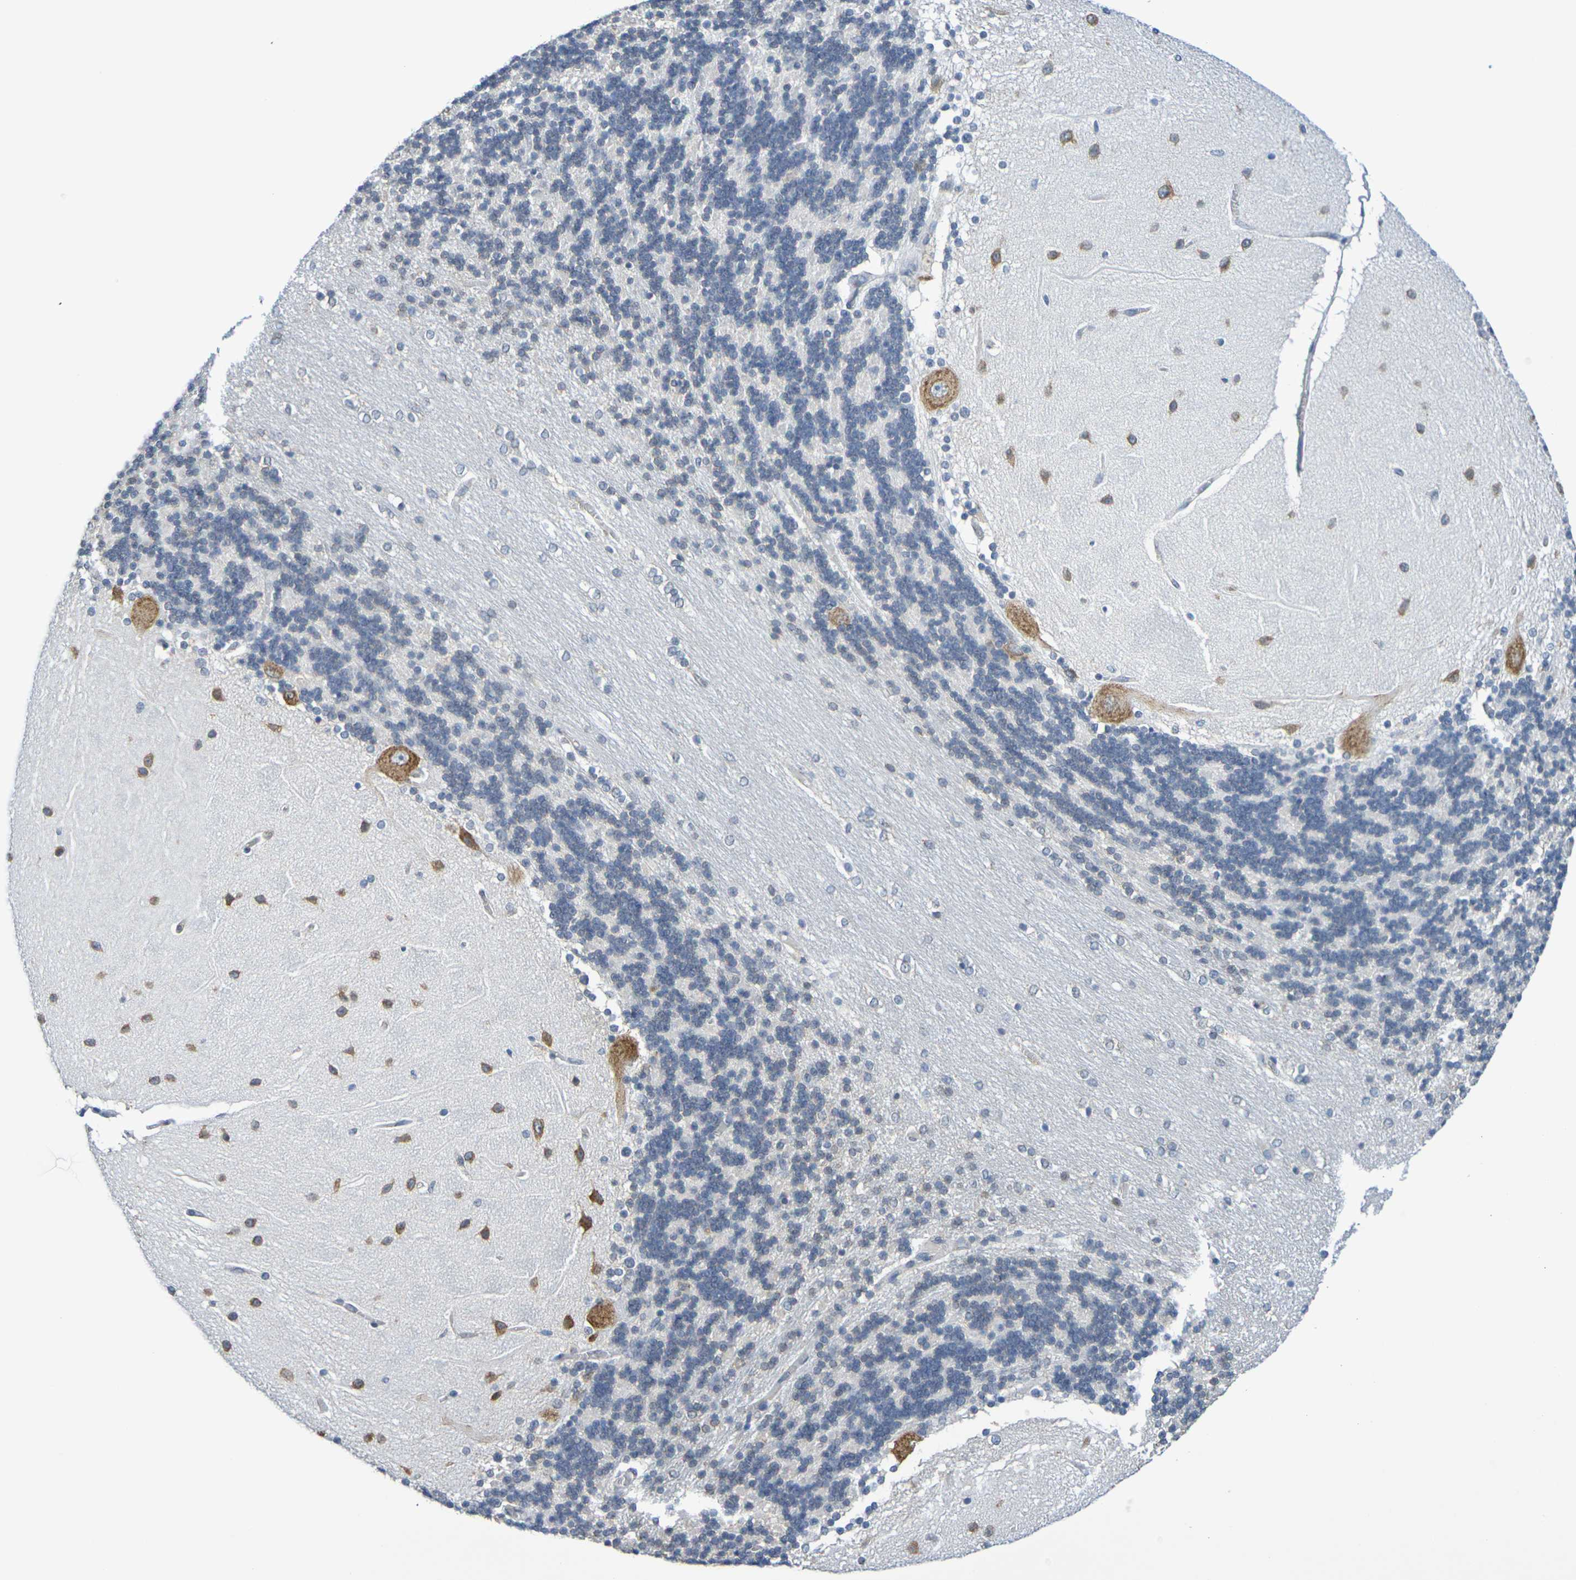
{"staining": {"intensity": "negative", "quantity": "none", "location": "none"}, "tissue": "cerebellum", "cell_type": "Cells in granular layer", "image_type": "normal", "snomed": [{"axis": "morphology", "description": "Normal tissue, NOS"}, {"axis": "topography", "description": "Cerebellum"}], "caption": "This is an IHC image of normal cerebellum. There is no positivity in cells in granular layer.", "gene": "CHRNB1", "patient": {"sex": "female", "age": 54}}